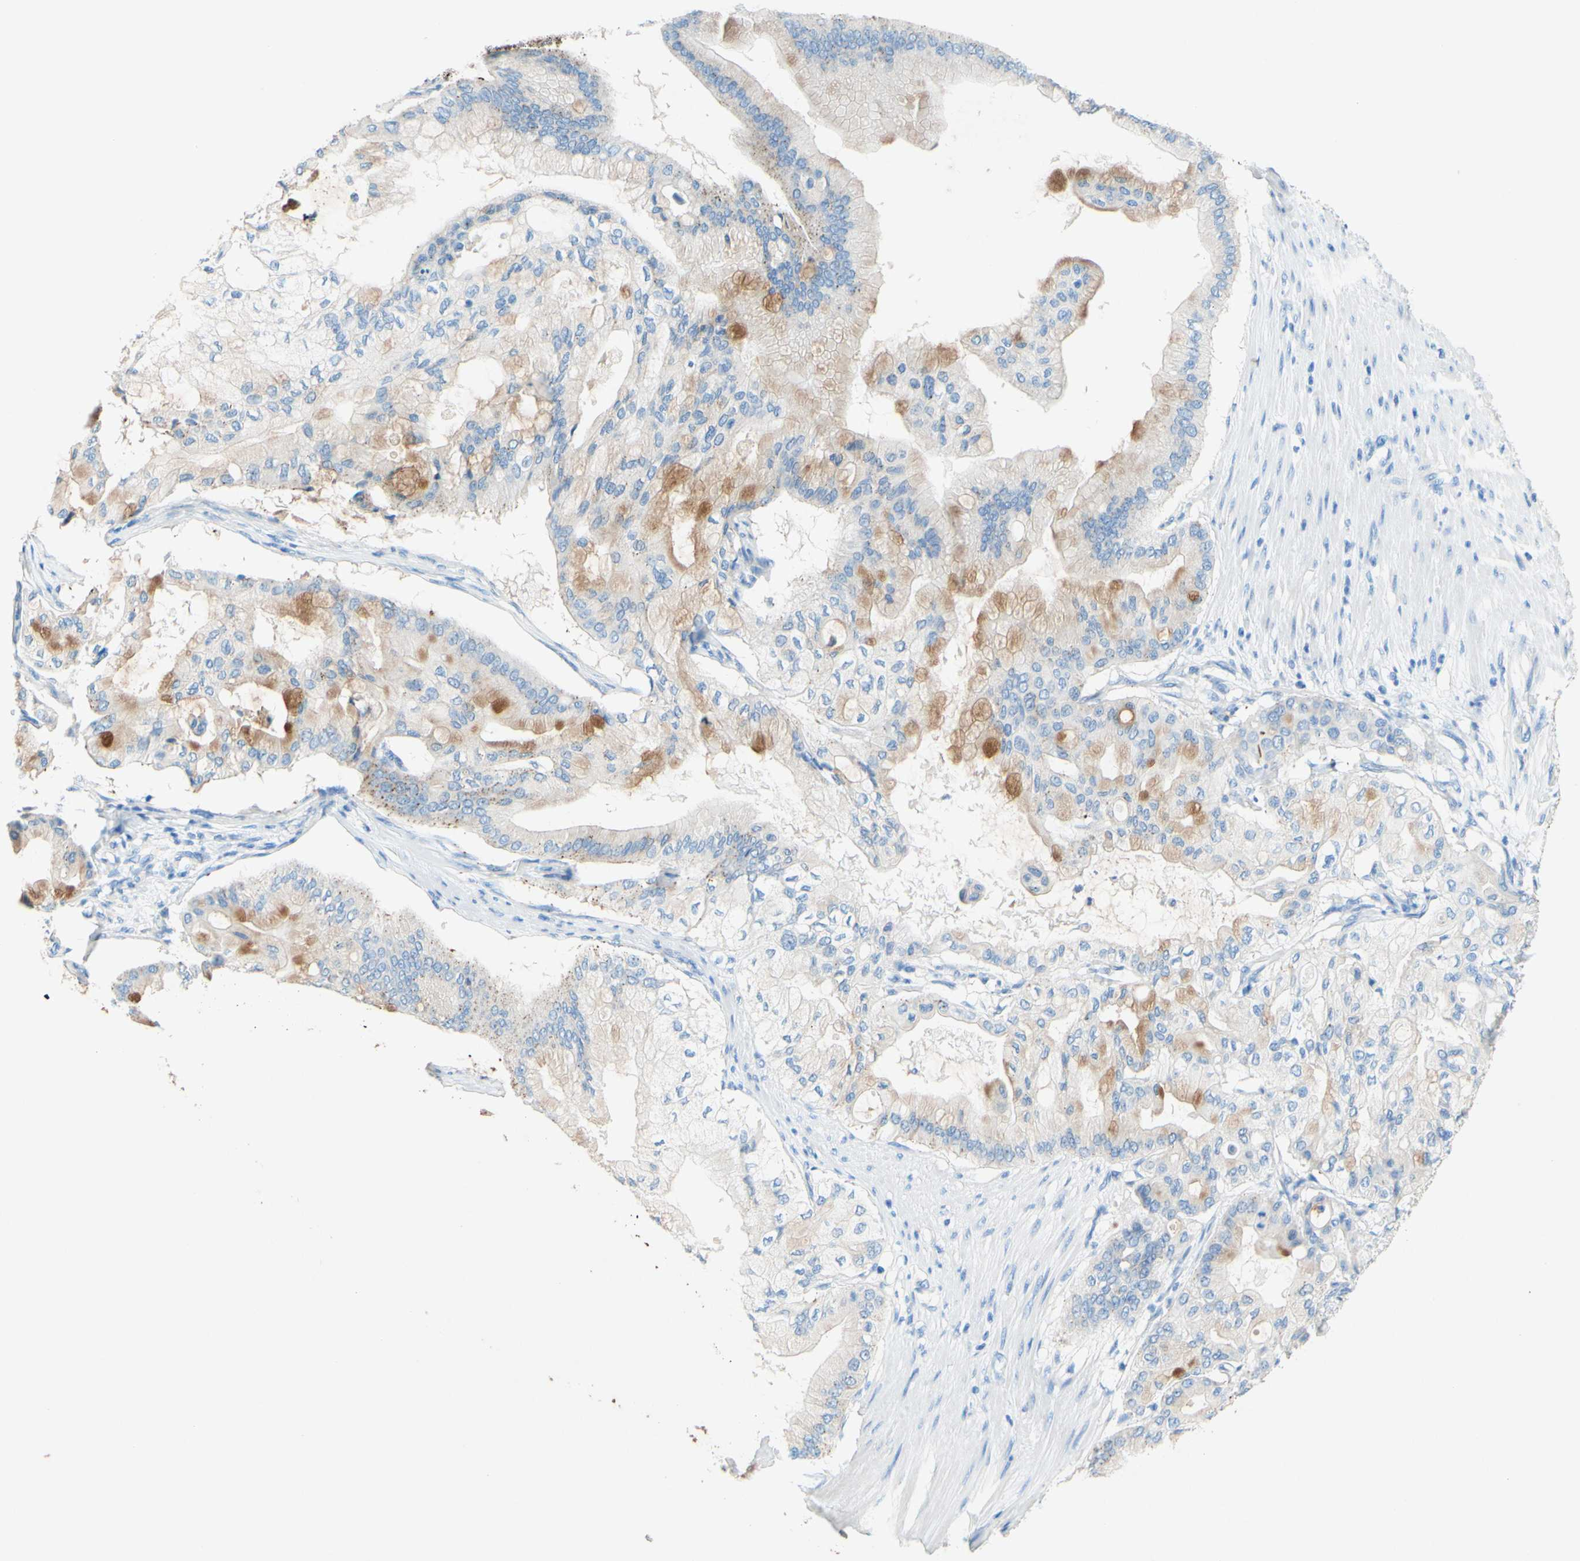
{"staining": {"intensity": "weak", "quantity": "25%-75%", "location": "cytoplasmic/membranous"}, "tissue": "pancreatic cancer", "cell_type": "Tumor cells", "image_type": "cancer", "snomed": [{"axis": "morphology", "description": "Adenocarcinoma, NOS"}, {"axis": "morphology", "description": "Adenocarcinoma, metastatic, NOS"}, {"axis": "topography", "description": "Lymph node"}, {"axis": "topography", "description": "Pancreas"}, {"axis": "topography", "description": "Duodenum"}], "caption": "This is an image of immunohistochemistry staining of pancreatic cancer, which shows weak expression in the cytoplasmic/membranous of tumor cells.", "gene": "SLC46A1", "patient": {"sex": "female", "age": 64}}